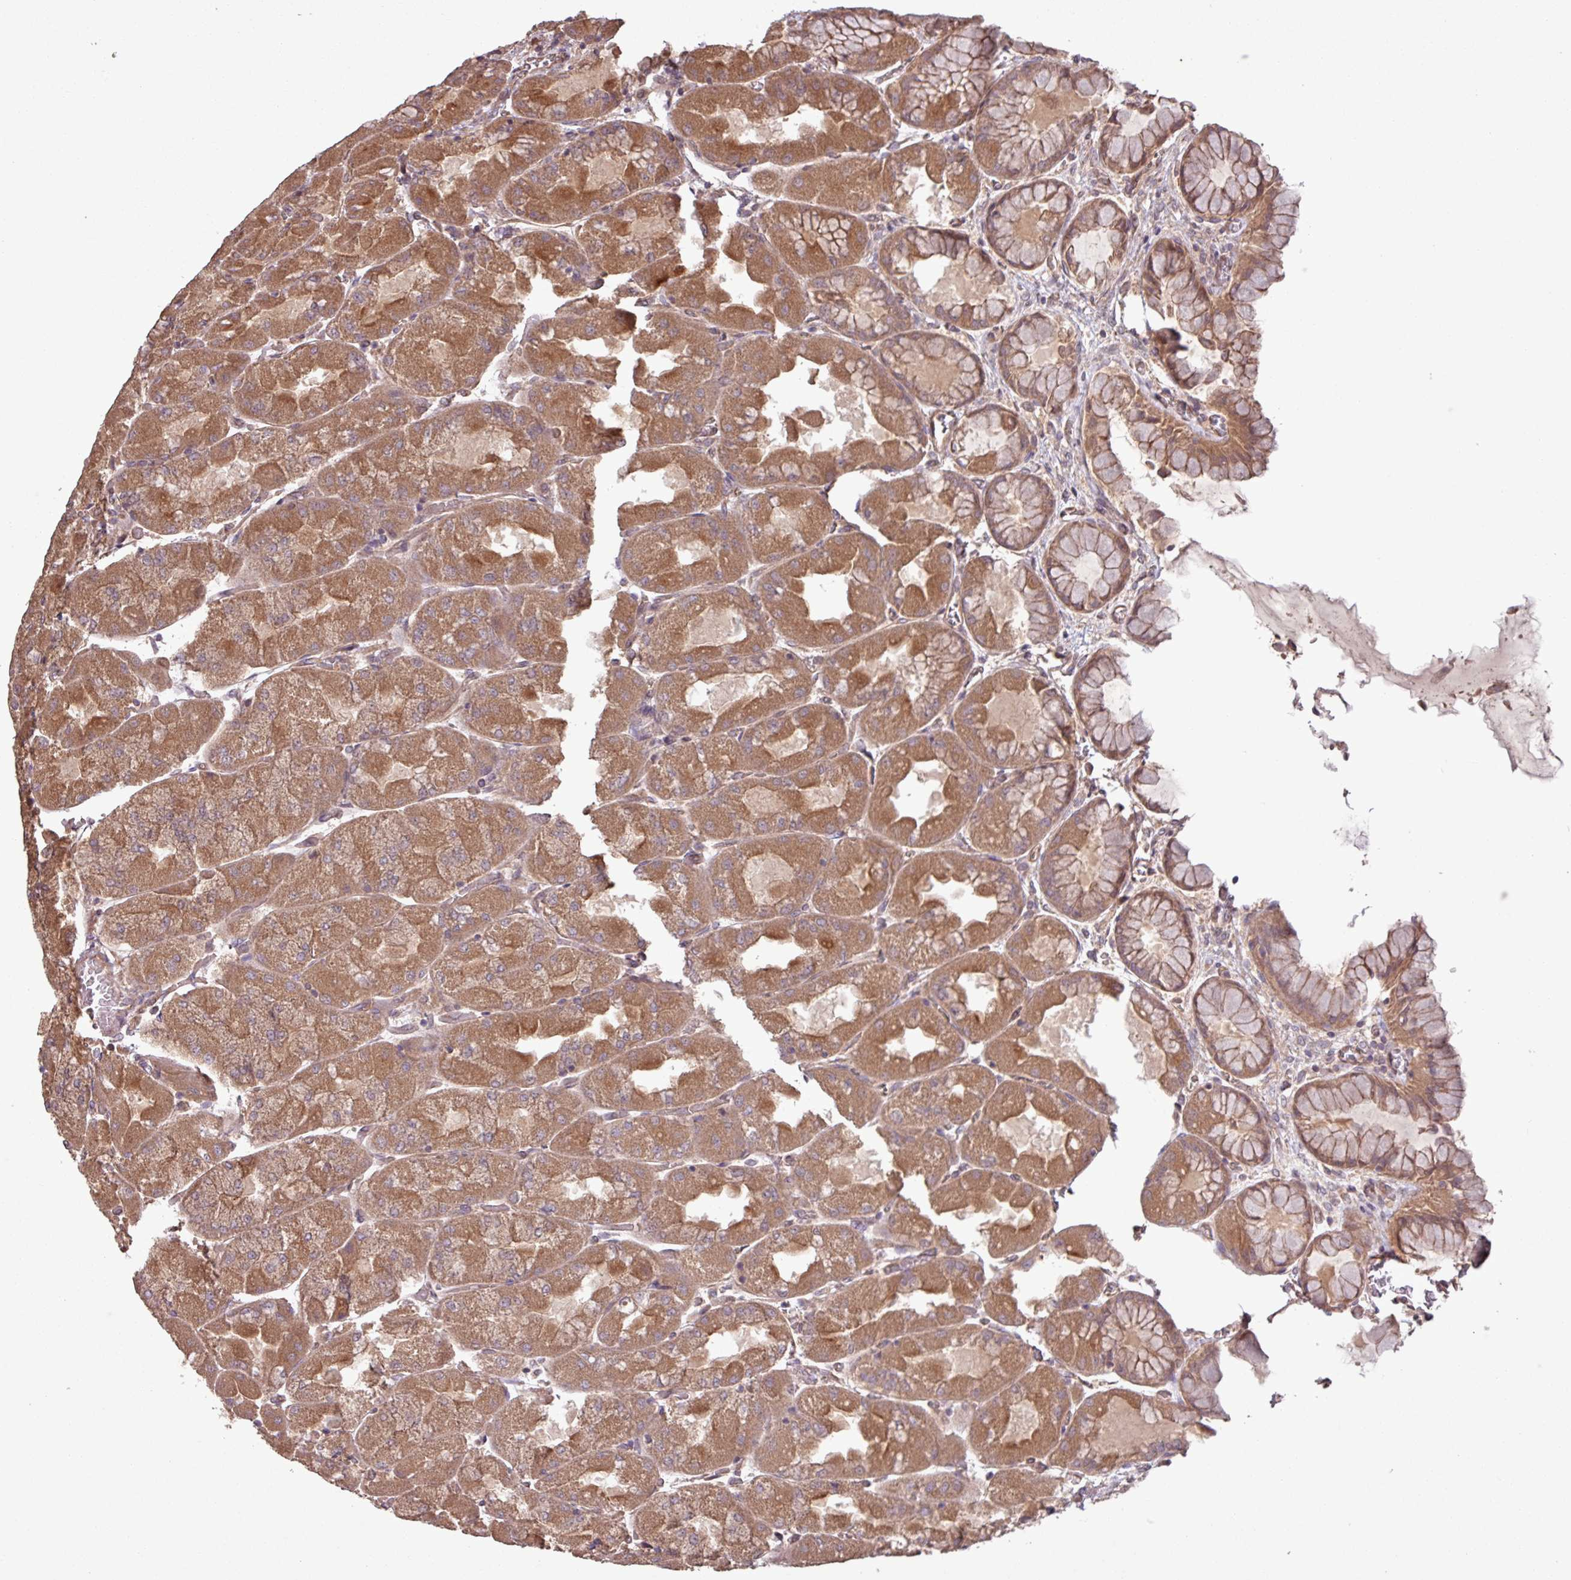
{"staining": {"intensity": "strong", "quantity": ">75%", "location": "cytoplasmic/membranous"}, "tissue": "stomach", "cell_type": "Glandular cells", "image_type": "normal", "snomed": [{"axis": "morphology", "description": "Normal tissue, NOS"}, {"axis": "topography", "description": "Stomach"}], "caption": "Protein staining of normal stomach exhibits strong cytoplasmic/membranous positivity in about >75% of glandular cells.", "gene": "TRABD2A", "patient": {"sex": "female", "age": 61}}